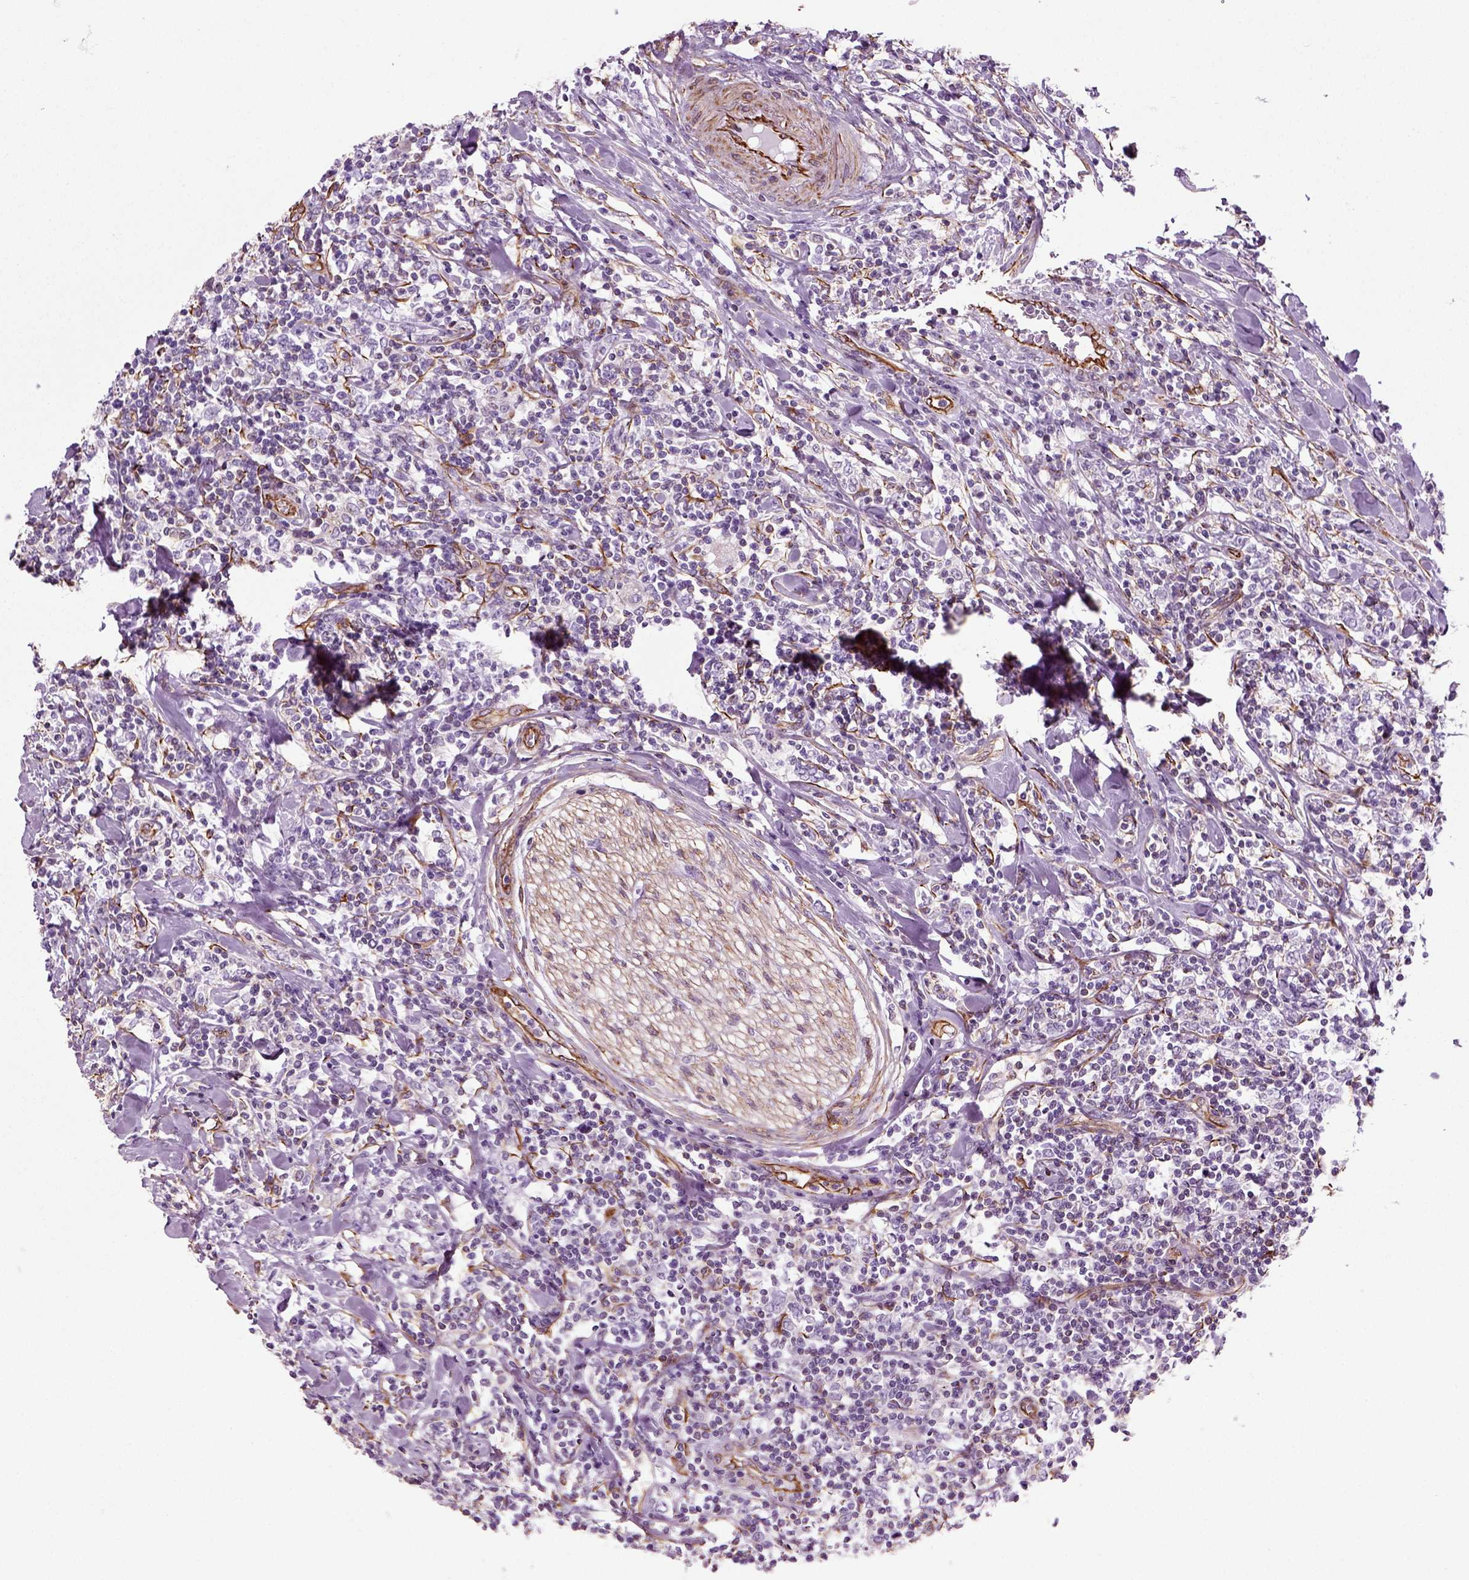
{"staining": {"intensity": "negative", "quantity": "none", "location": "none"}, "tissue": "lymphoma", "cell_type": "Tumor cells", "image_type": "cancer", "snomed": [{"axis": "morphology", "description": "Malignant lymphoma, non-Hodgkin's type, High grade"}, {"axis": "topography", "description": "Lymph node"}], "caption": "High magnification brightfield microscopy of lymphoma stained with DAB (3,3'-diaminobenzidine) (brown) and counterstained with hematoxylin (blue): tumor cells show no significant expression.", "gene": "ACER3", "patient": {"sex": "female", "age": 84}}